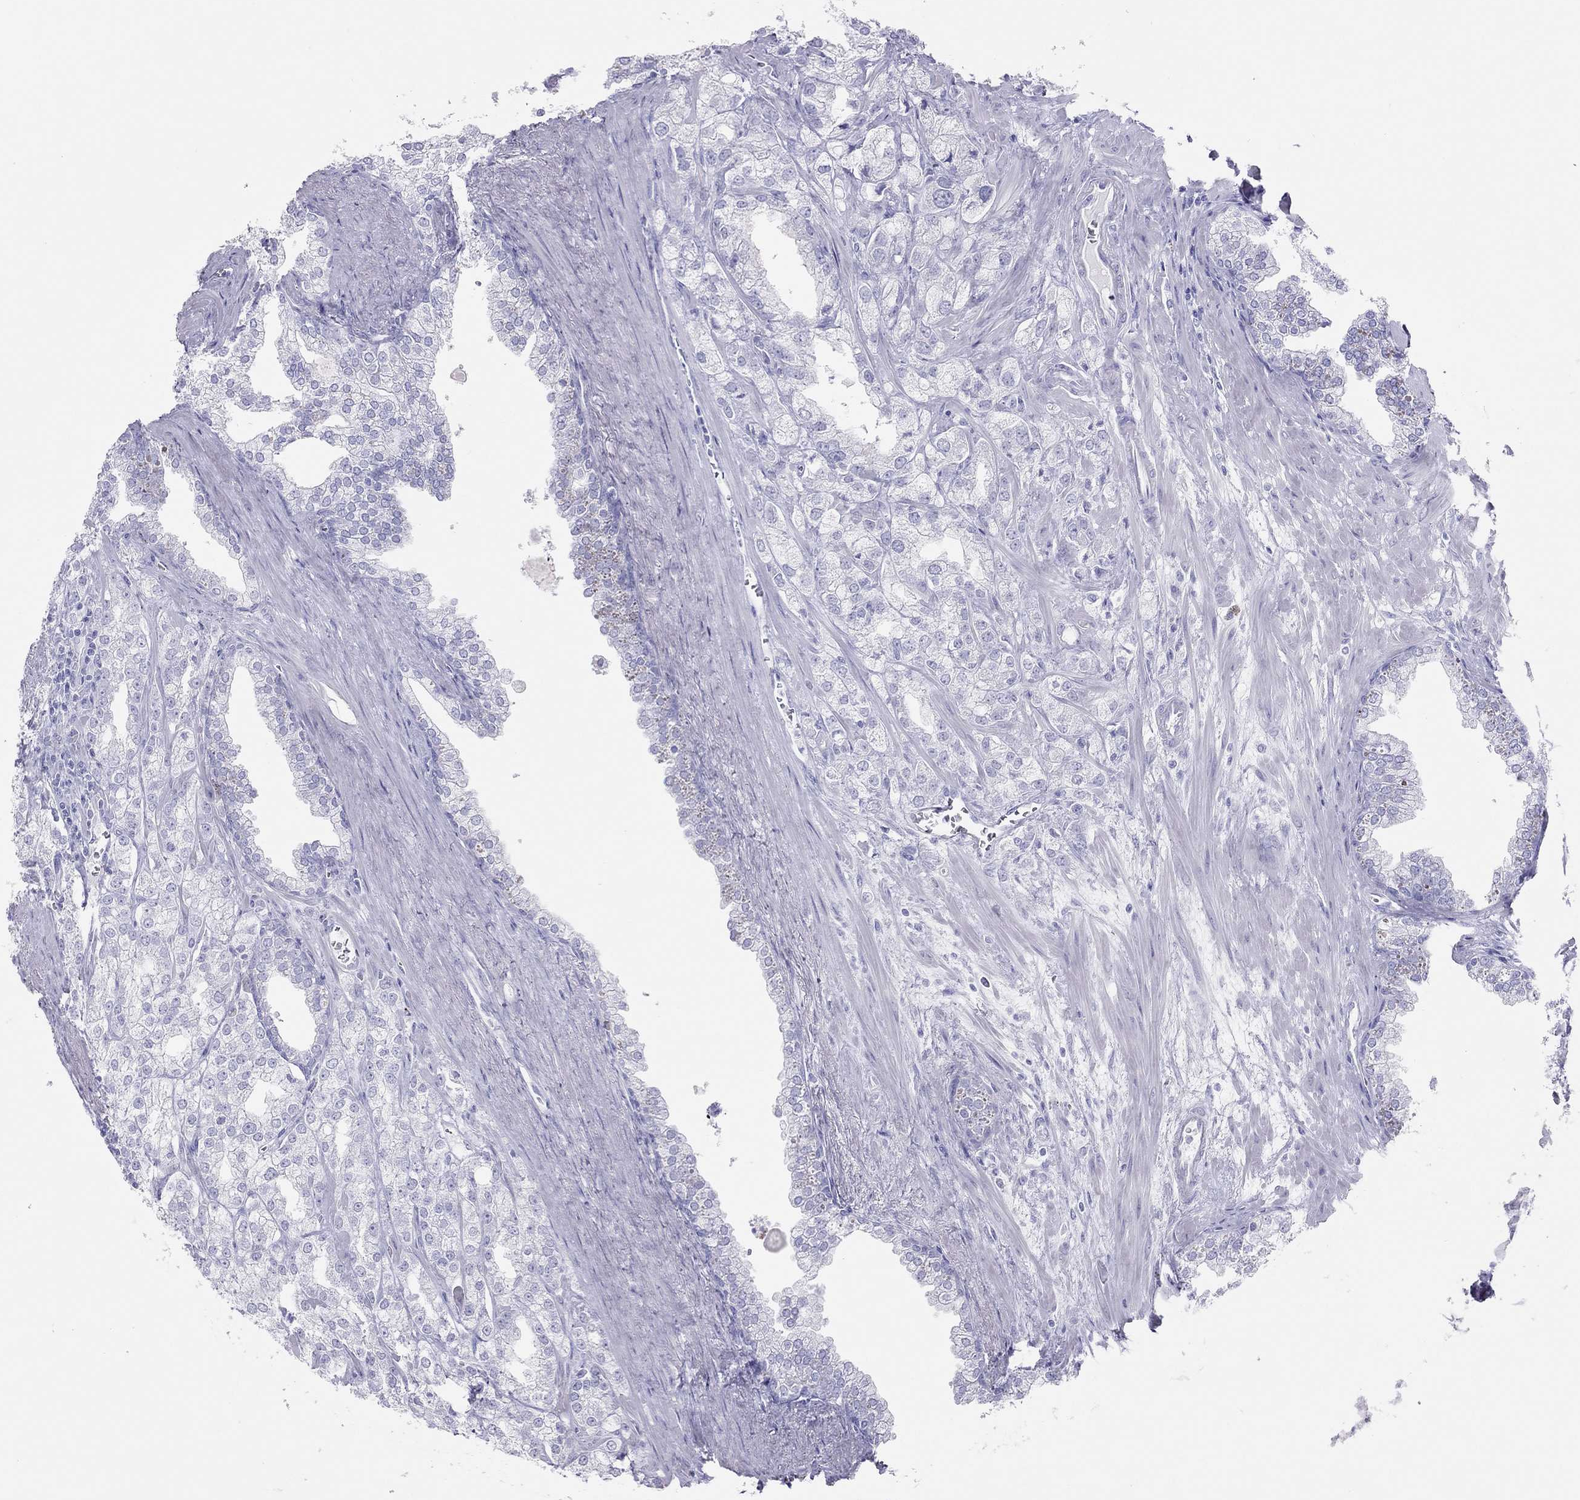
{"staining": {"intensity": "negative", "quantity": "none", "location": "none"}, "tissue": "prostate cancer", "cell_type": "Tumor cells", "image_type": "cancer", "snomed": [{"axis": "morphology", "description": "Adenocarcinoma, NOS"}, {"axis": "topography", "description": "Prostate"}], "caption": "IHC micrograph of human adenocarcinoma (prostate) stained for a protein (brown), which shows no positivity in tumor cells.", "gene": "TSHB", "patient": {"sex": "male", "age": 70}}